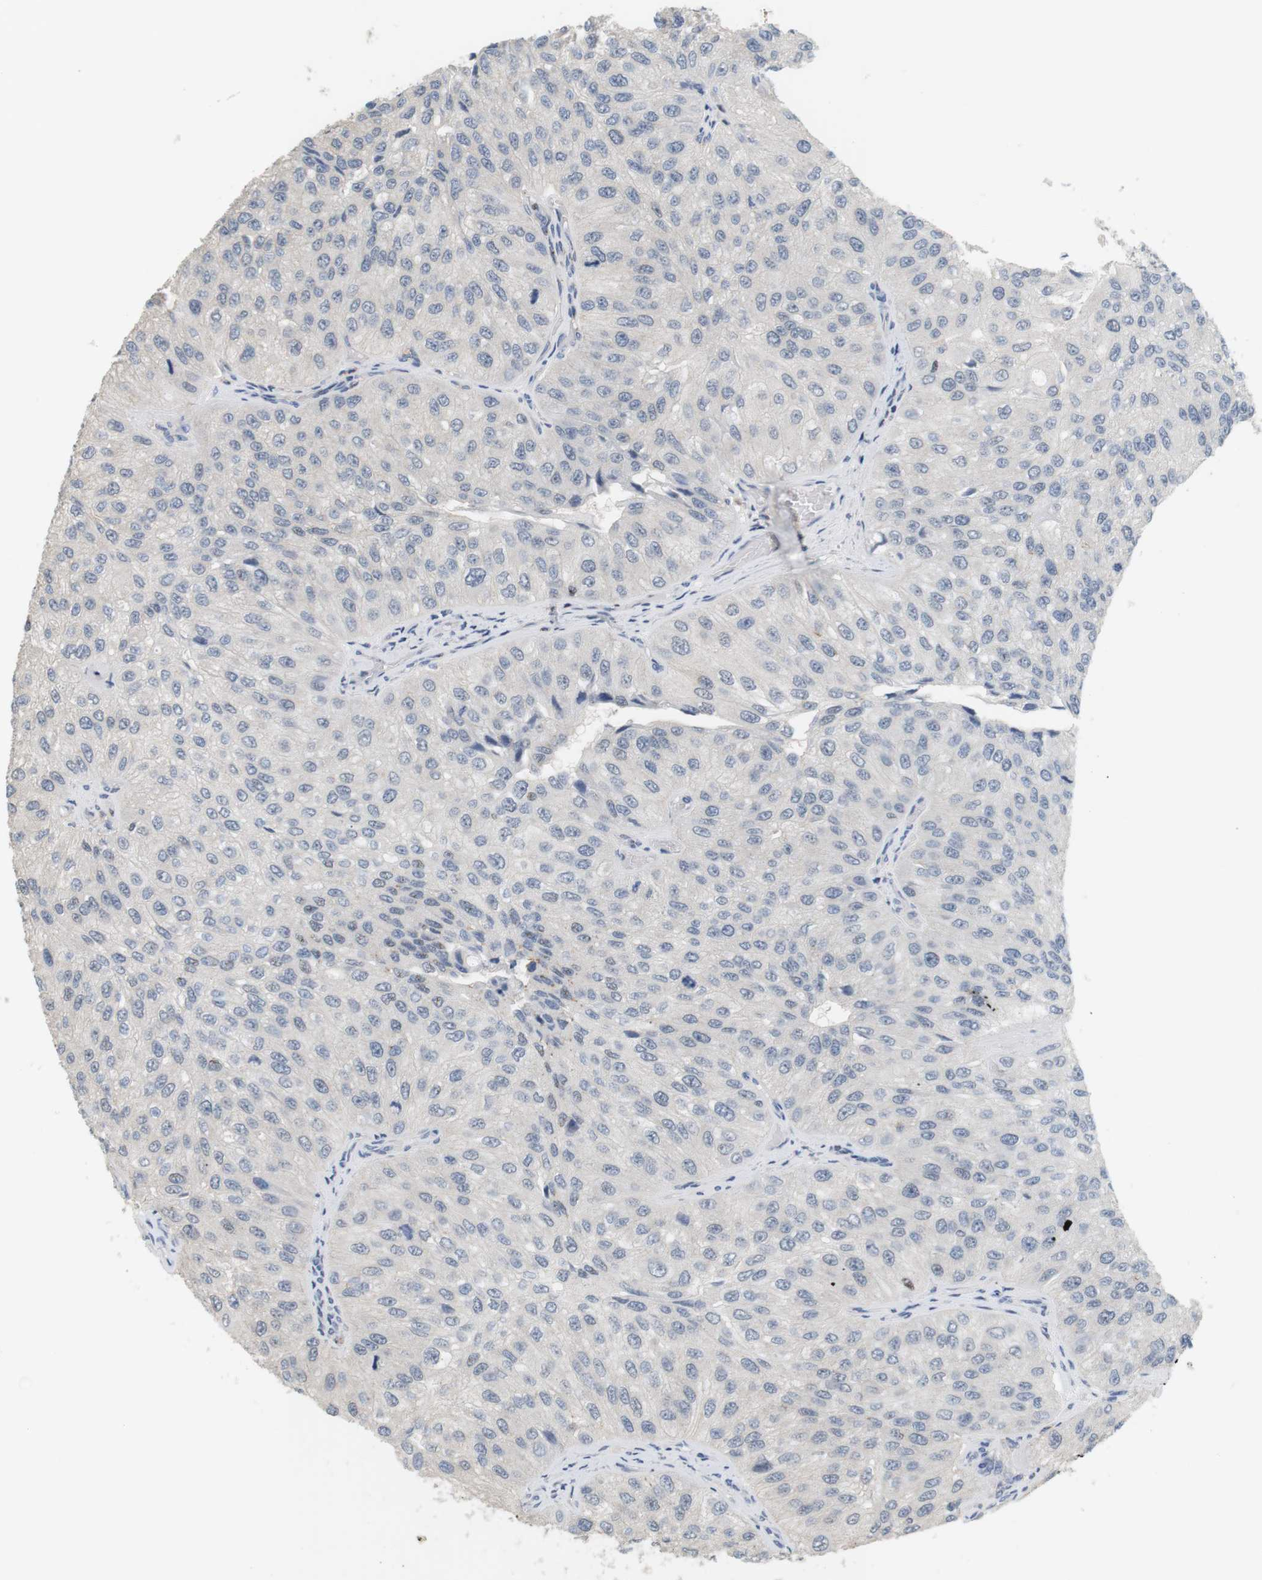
{"staining": {"intensity": "negative", "quantity": "none", "location": "none"}, "tissue": "urothelial cancer", "cell_type": "Tumor cells", "image_type": "cancer", "snomed": [{"axis": "morphology", "description": "Urothelial carcinoma, High grade"}, {"axis": "topography", "description": "Kidney"}, {"axis": "topography", "description": "Urinary bladder"}], "caption": "Immunohistochemistry (IHC) histopathology image of human urothelial carcinoma (high-grade) stained for a protein (brown), which exhibits no positivity in tumor cells. Brightfield microscopy of IHC stained with DAB (brown) and hematoxylin (blue), captured at high magnification.", "gene": "OSR1", "patient": {"sex": "male", "age": 77}}